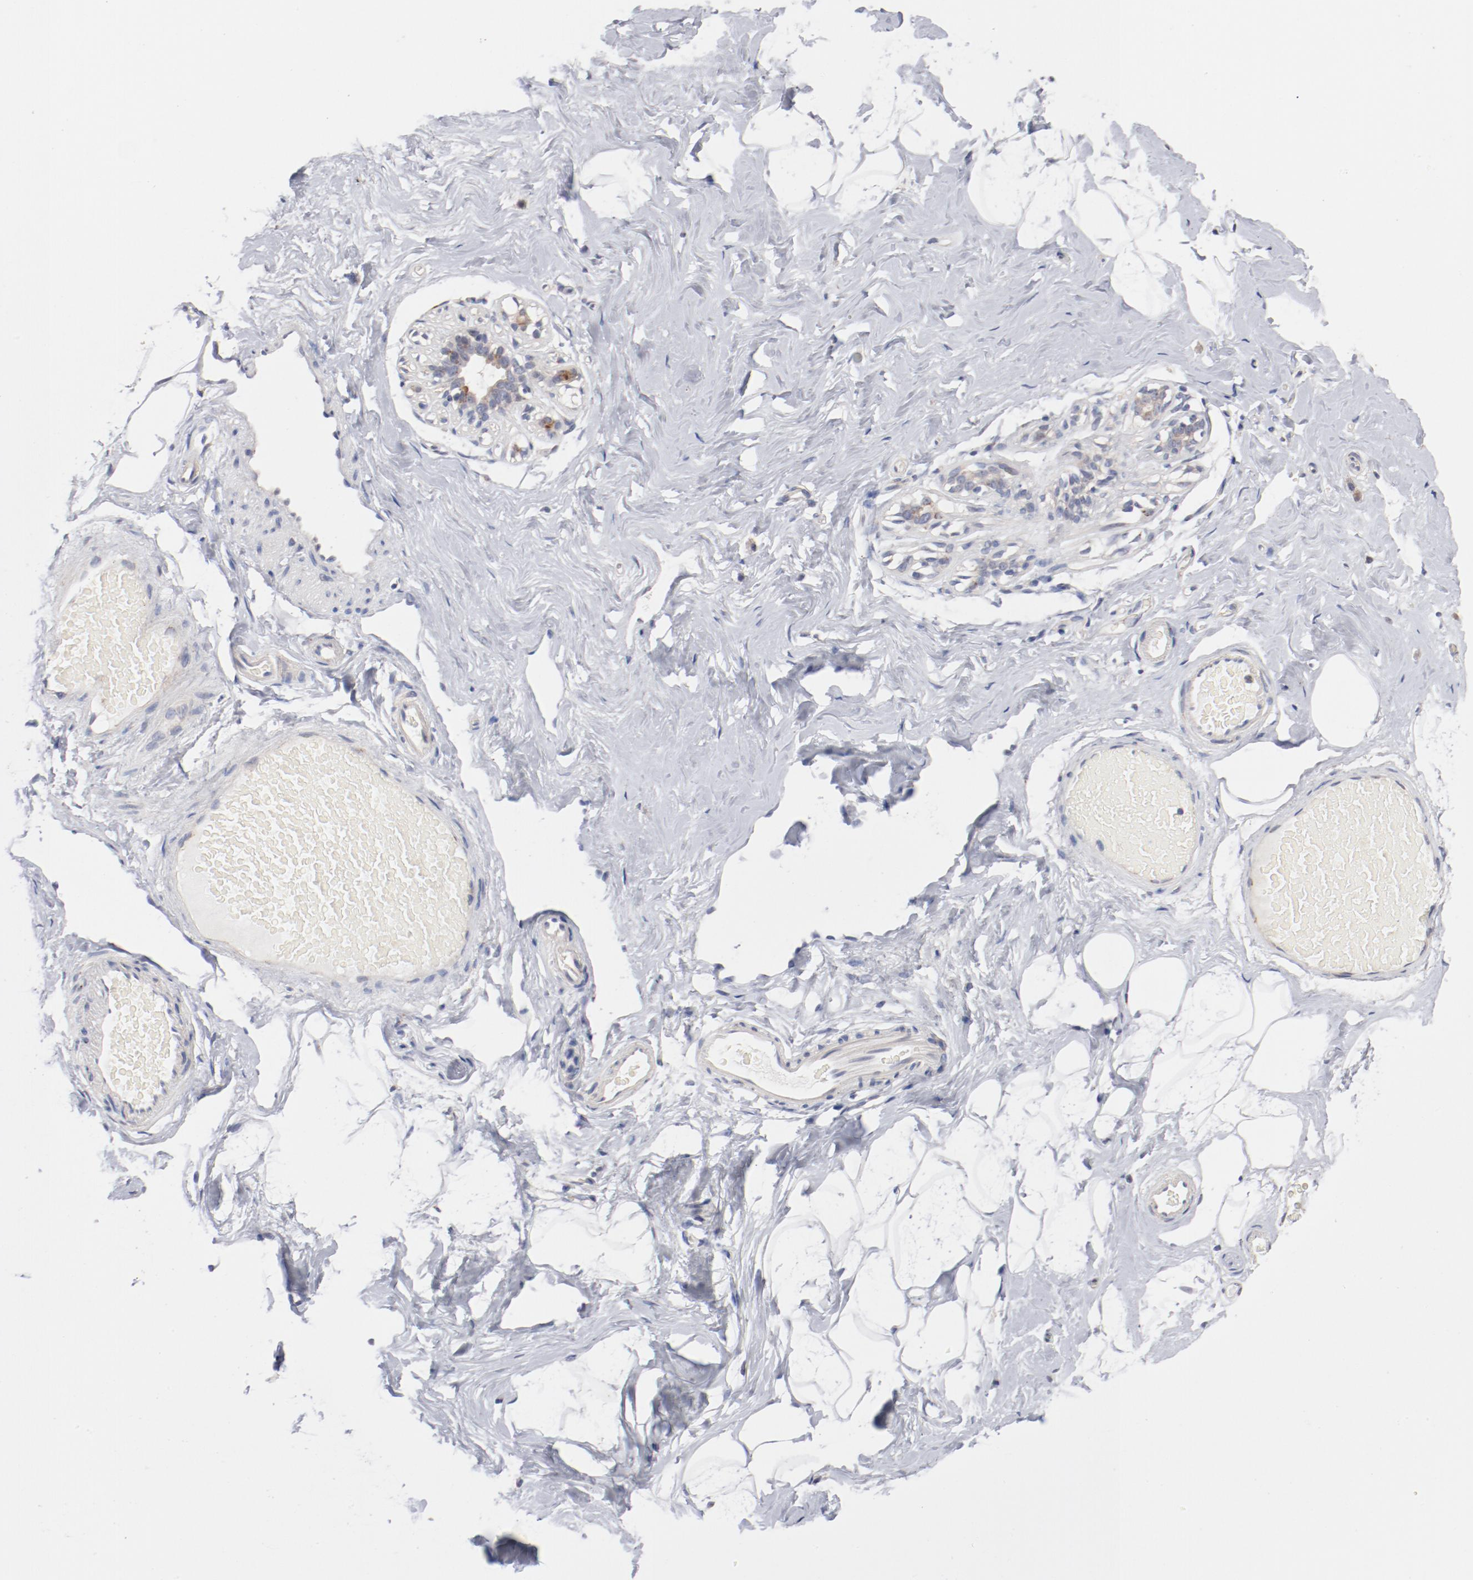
{"staining": {"intensity": "negative", "quantity": "none", "location": "none"}, "tissue": "breast", "cell_type": "Adipocytes", "image_type": "normal", "snomed": [{"axis": "morphology", "description": "Normal tissue, NOS"}, {"axis": "topography", "description": "Breast"}, {"axis": "topography", "description": "Soft tissue"}], "caption": "This is an immunohistochemistry photomicrograph of normal human breast. There is no expression in adipocytes.", "gene": "AK7", "patient": {"sex": "female", "age": 75}}